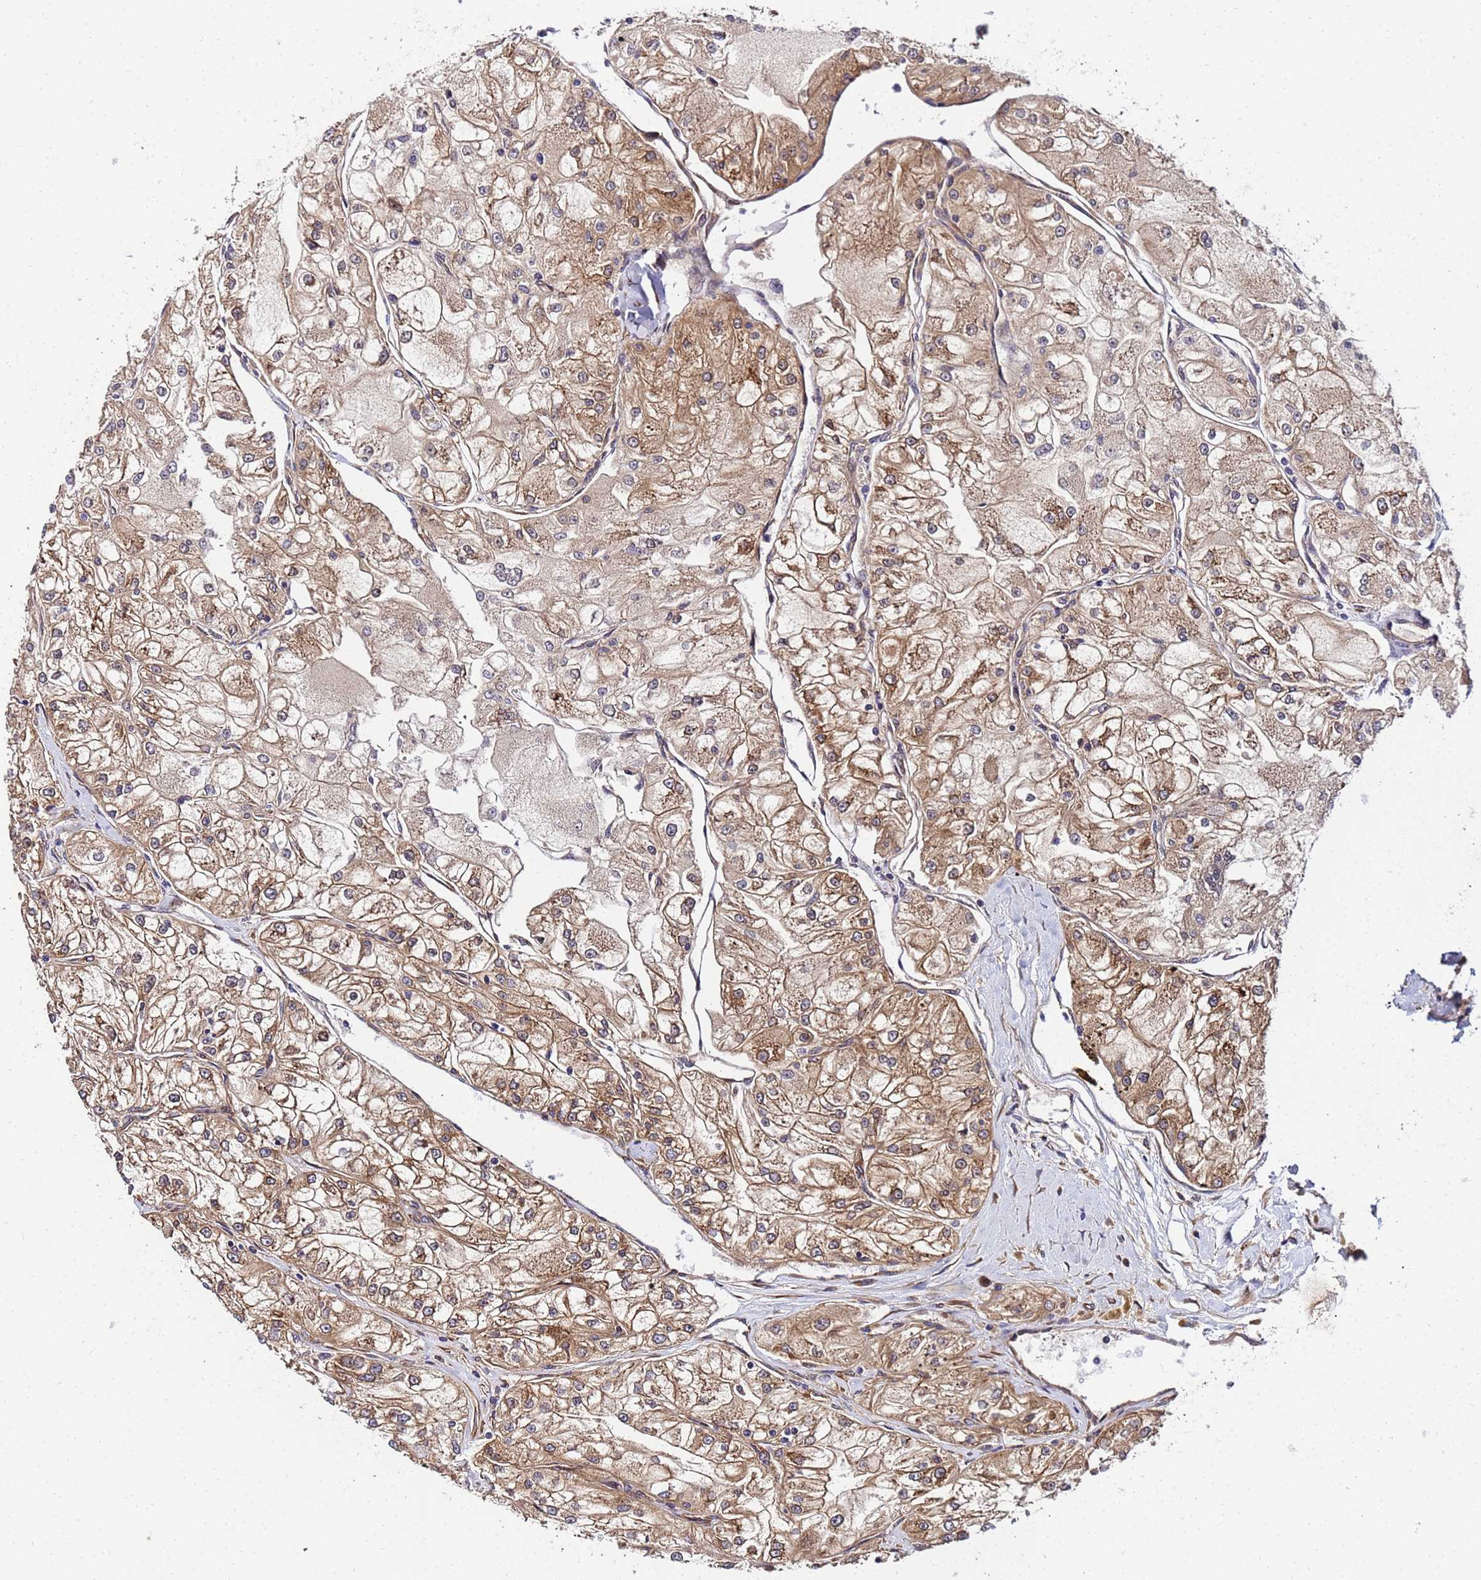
{"staining": {"intensity": "moderate", "quantity": ">75%", "location": "cytoplasmic/membranous"}, "tissue": "renal cancer", "cell_type": "Tumor cells", "image_type": "cancer", "snomed": [{"axis": "morphology", "description": "Adenocarcinoma, NOS"}, {"axis": "topography", "description": "Kidney"}], "caption": "Adenocarcinoma (renal) stained for a protein displays moderate cytoplasmic/membranous positivity in tumor cells. (DAB (3,3'-diaminobenzidine) IHC, brown staining for protein, blue staining for nuclei).", "gene": "UNC93B1", "patient": {"sex": "female", "age": 72}}